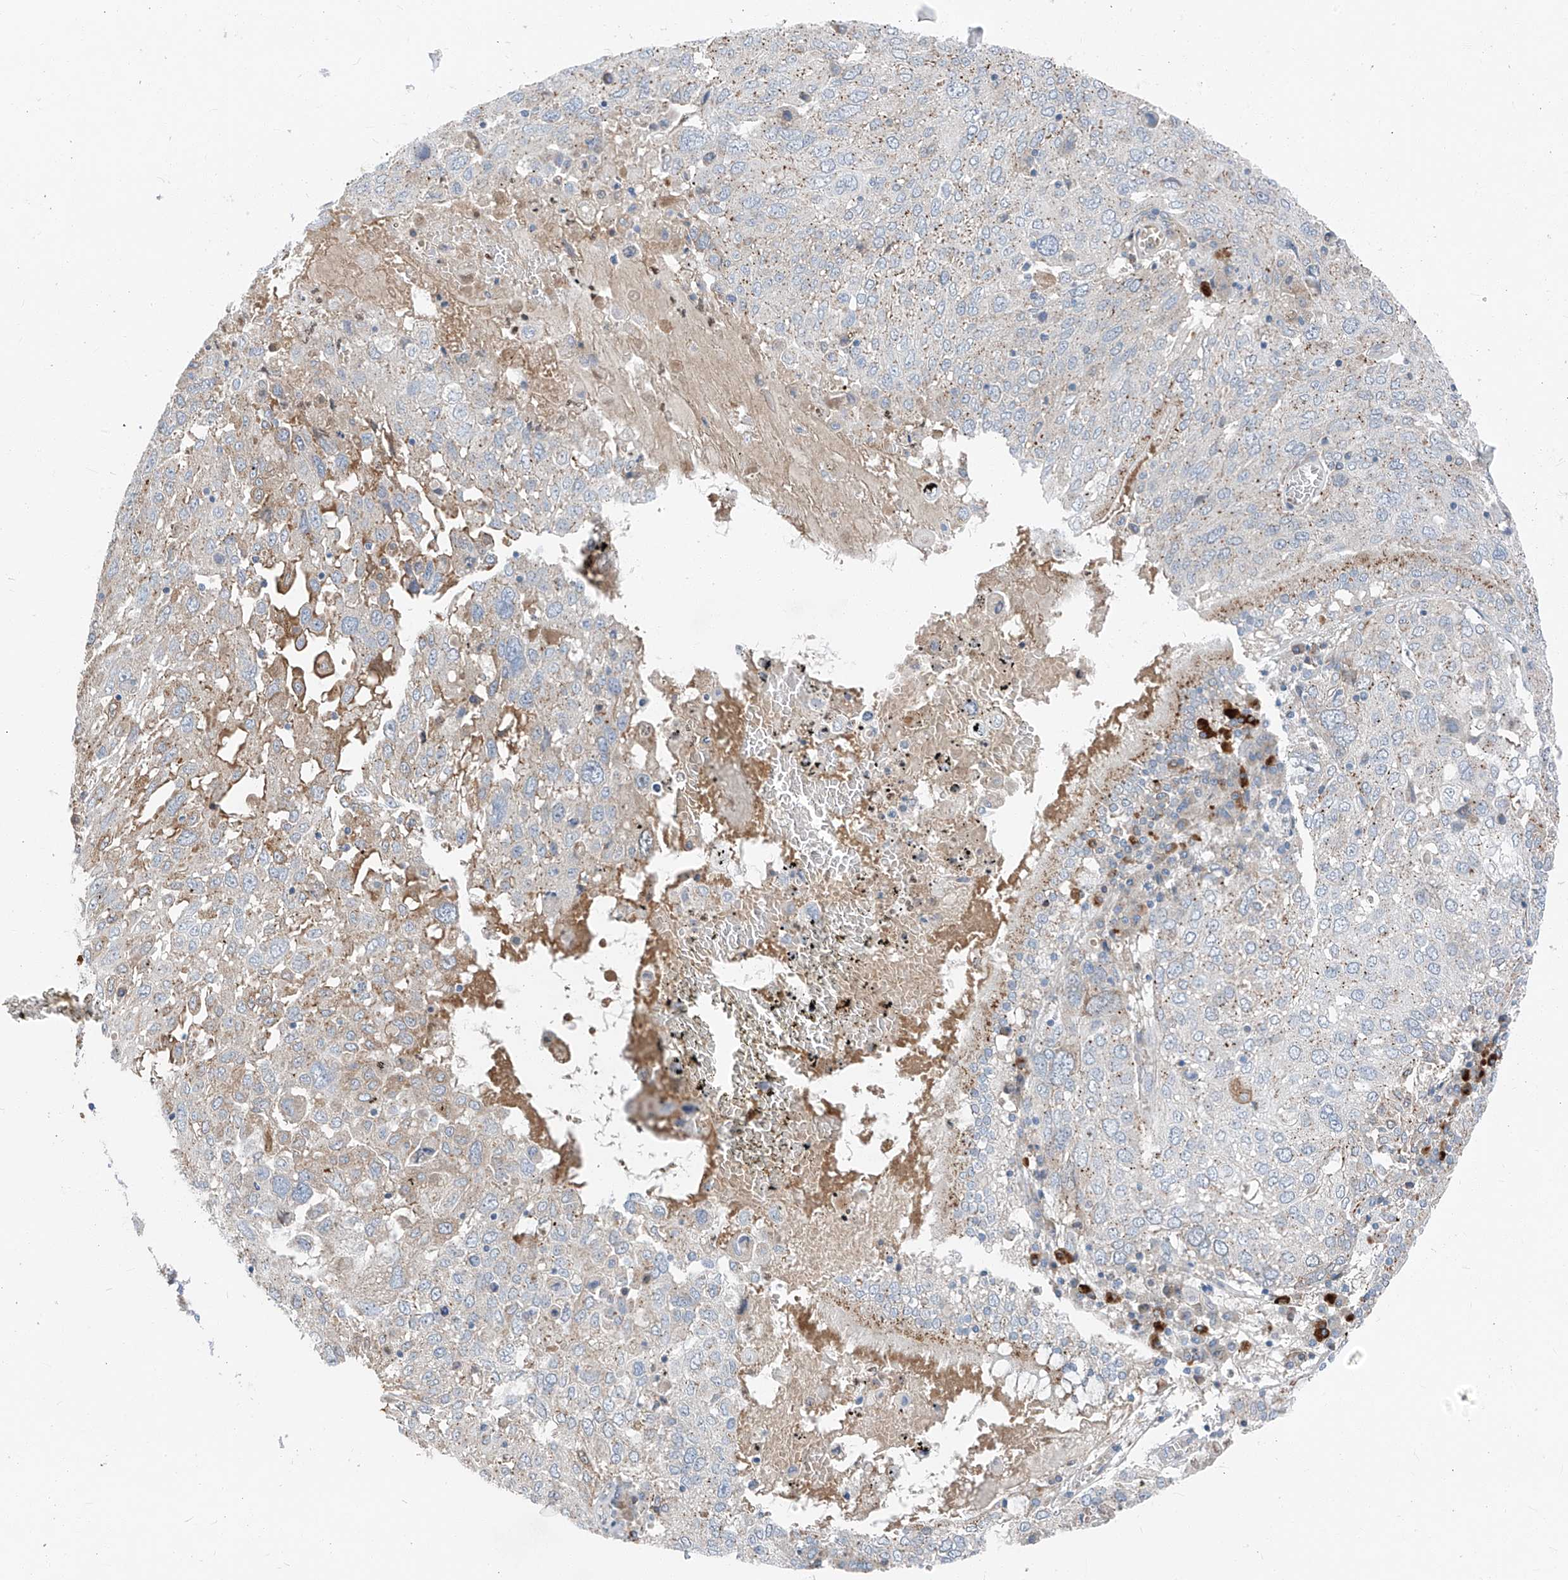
{"staining": {"intensity": "weak", "quantity": "<25%", "location": "cytoplasmic/membranous"}, "tissue": "lung cancer", "cell_type": "Tumor cells", "image_type": "cancer", "snomed": [{"axis": "morphology", "description": "Squamous cell carcinoma, NOS"}, {"axis": "topography", "description": "Lung"}], "caption": "A high-resolution image shows immunohistochemistry staining of lung cancer (squamous cell carcinoma), which displays no significant positivity in tumor cells.", "gene": "CHMP2B", "patient": {"sex": "male", "age": 65}}